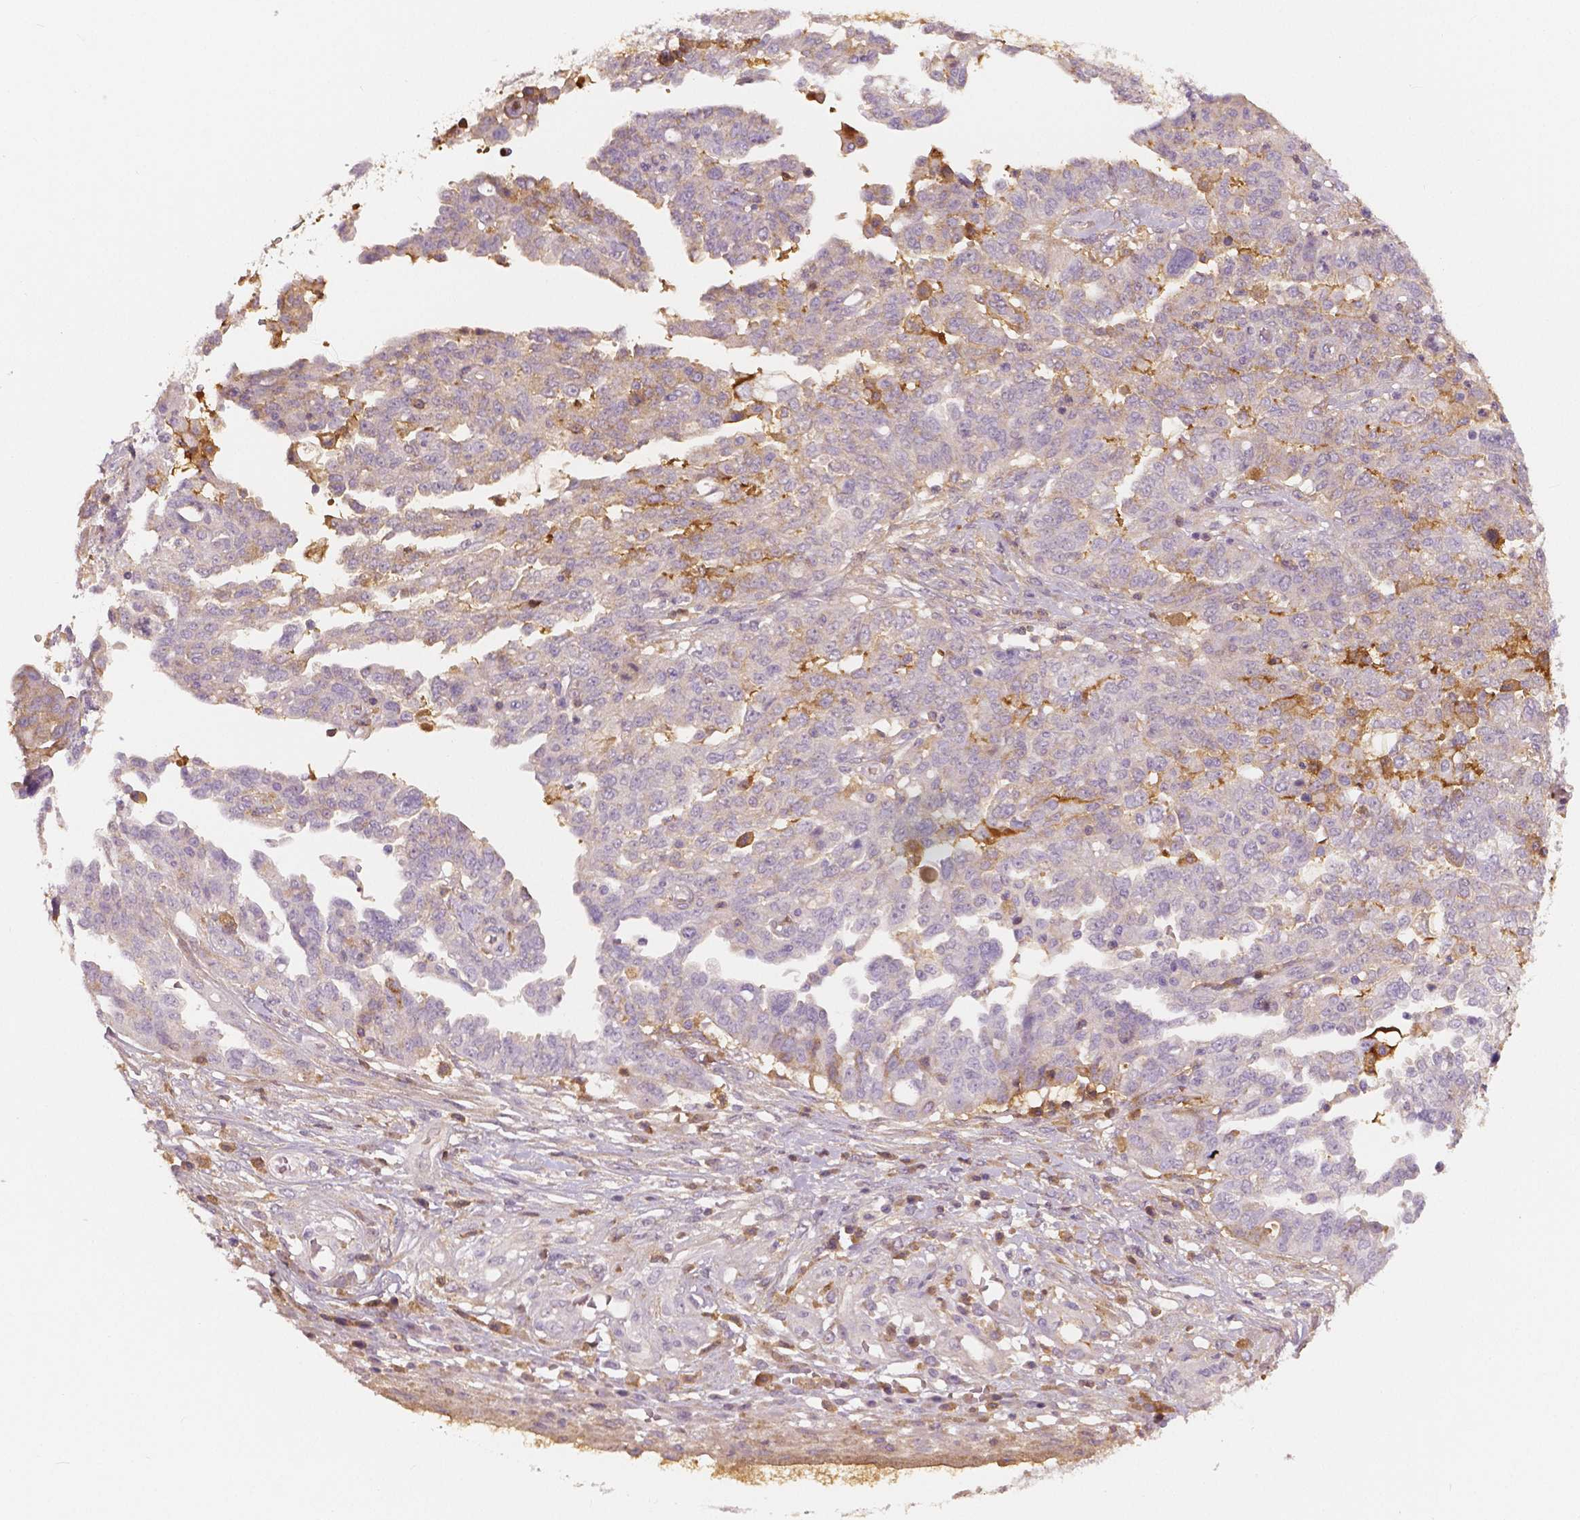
{"staining": {"intensity": "negative", "quantity": "none", "location": "none"}, "tissue": "ovarian cancer", "cell_type": "Tumor cells", "image_type": "cancer", "snomed": [{"axis": "morphology", "description": "Cystadenocarcinoma, serous, NOS"}, {"axis": "topography", "description": "Ovary"}], "caption": "This histopathology image is of ovarian cancer stained with immunohistochemistry (IHC) to label a protein in brown with the nuclei are counter-stained blue. There is no staining in tumor cells. (Brightfield microscopy of DAB IHC at high magnification).", "gene": "APOA4", "patient": {"sex": "female", "age": 67}}